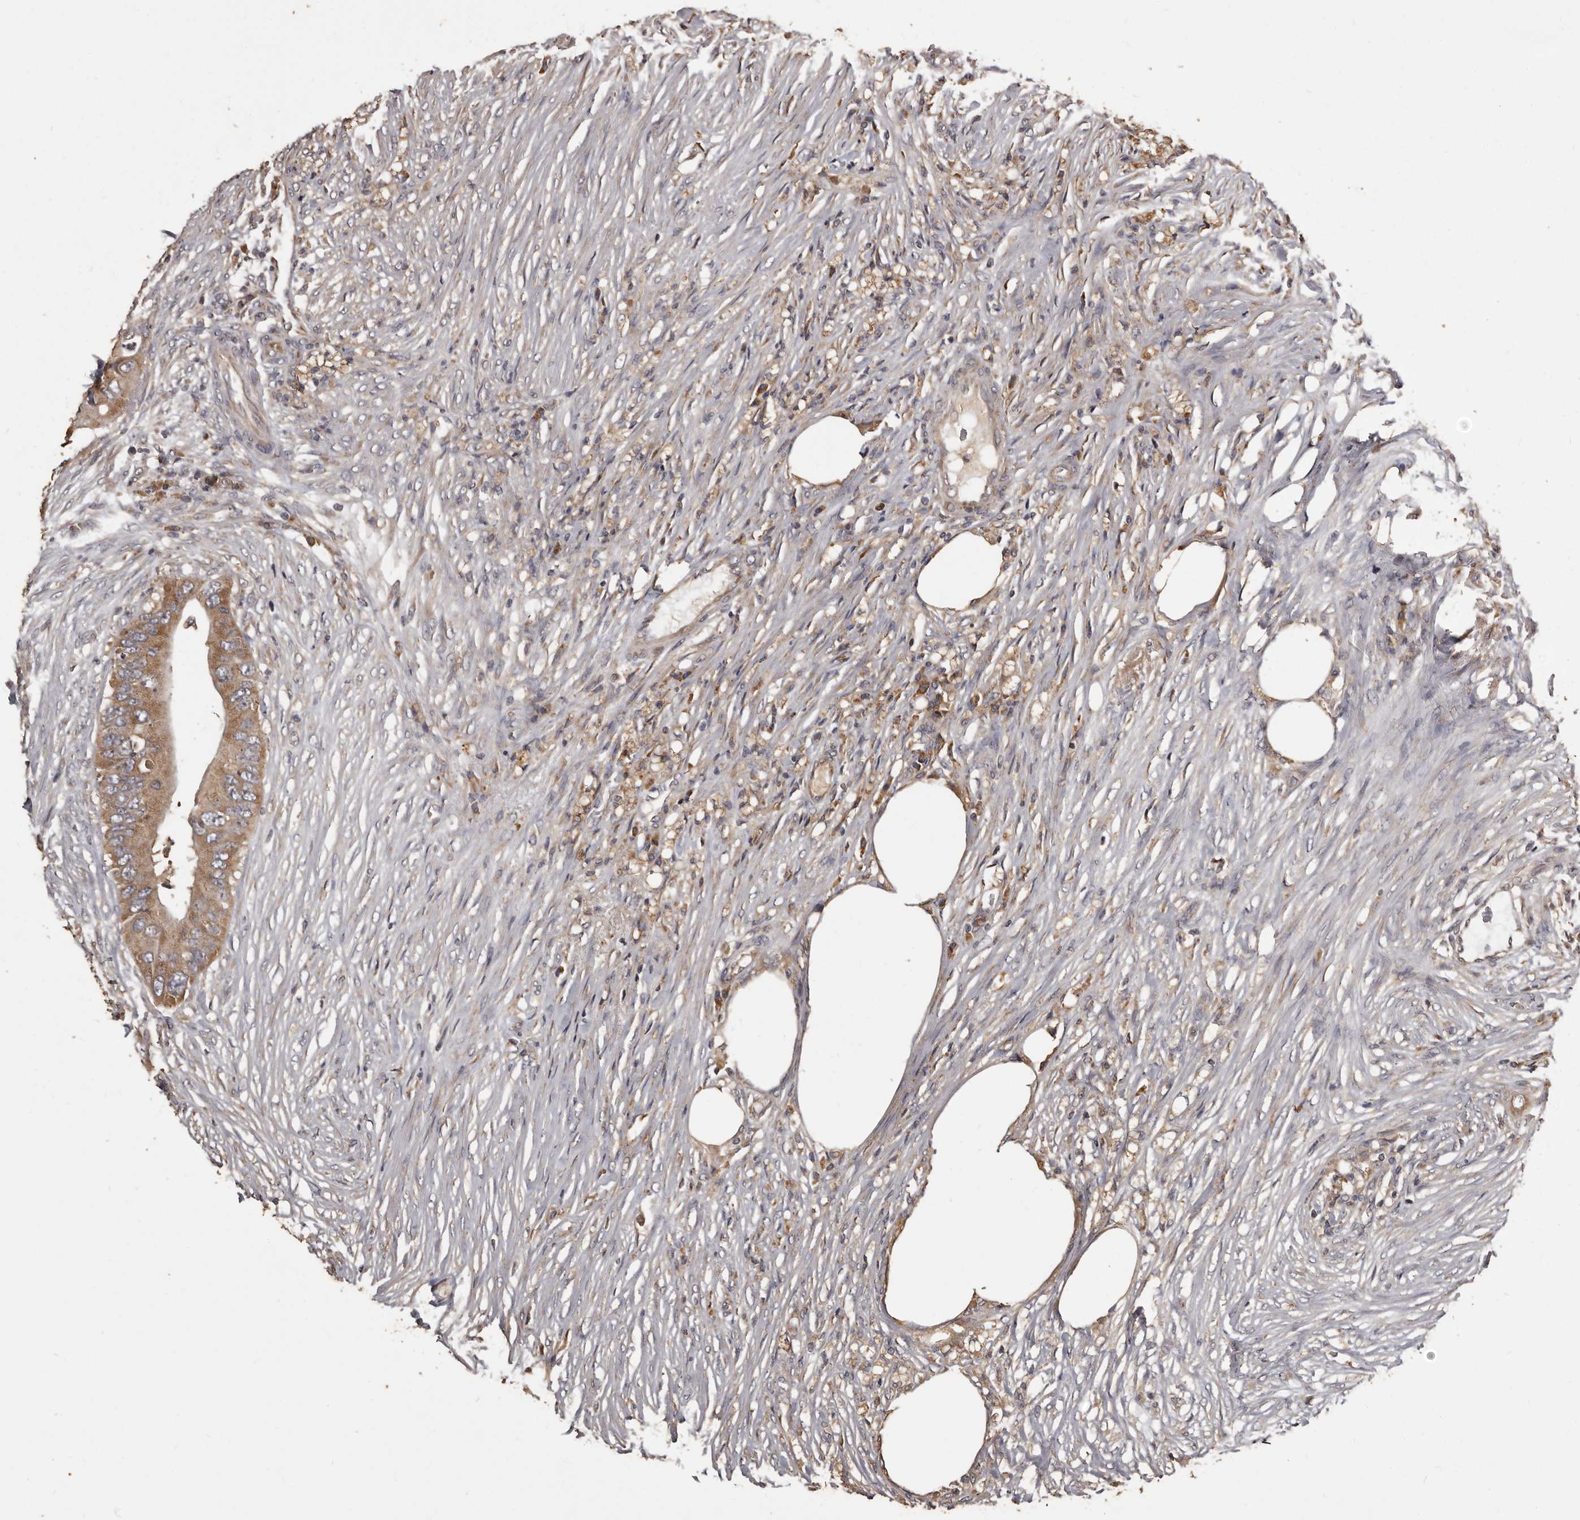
{"staining": {"intensity": "moderate", "quantity": ">75%", "location": "cytoplasmic/membranous"}, "tissue": "colorectal cancer", "cell_type": "Tumor cells", "image_type": "cancer", "snomed": [{"axis": "morphology", "description": "Adenocarcinoma, NOS"}, {"axis": "topography", "description": "Colon"}], "caption": "A medium amount of moderate cytoplasmic/membranous positivity is present in approximately >75% of tumor cells in adenocarcinoma (colorectal) tissue.", "gene": "MGAT5", "patient": {"sex": "male", "age": 71}}